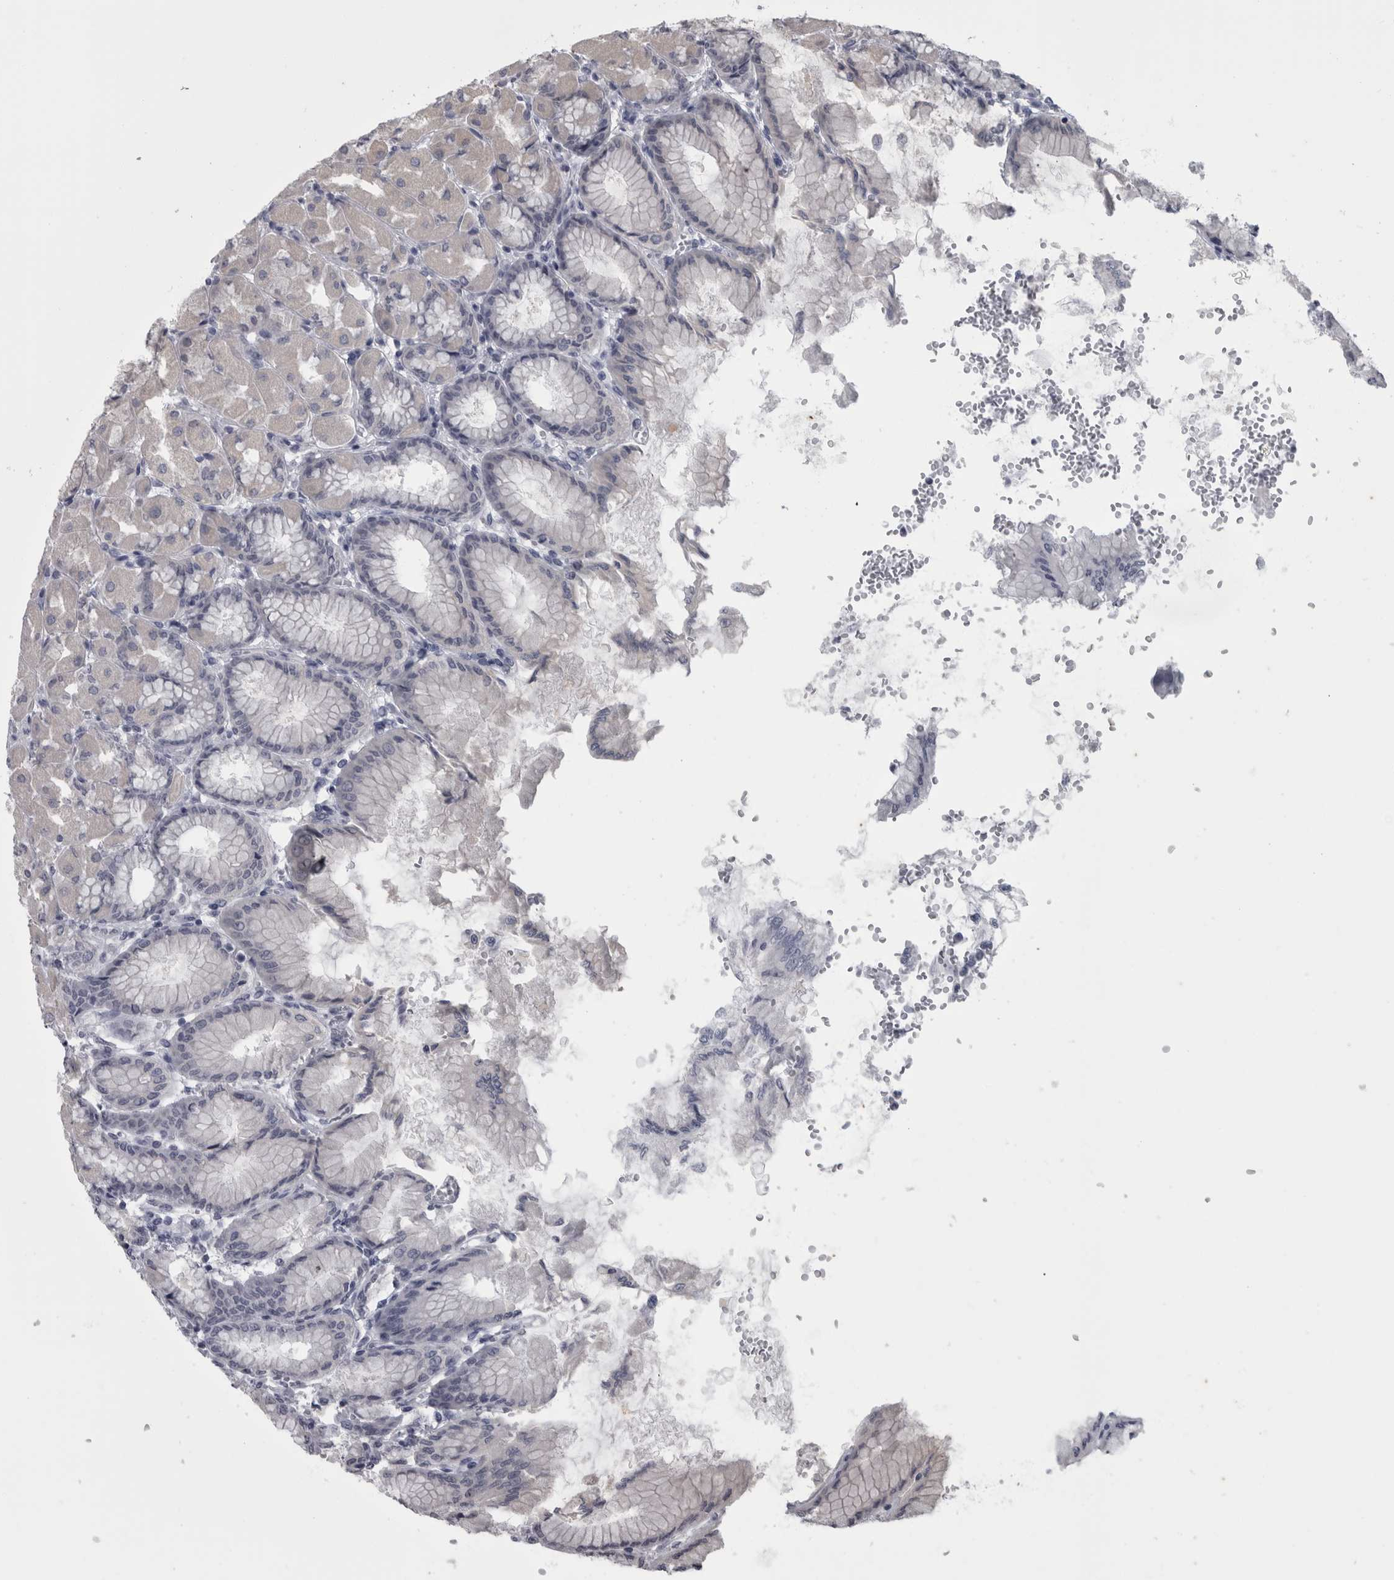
{"staining": {"intensity": "negative", "quantity": "none", "location": "none"}, "tissue": "stomach", "cell_type": "Glandular cells", "image_type": "normal", "snomed": [{"axis": "morphology", "description": "Normal tissue, NOS"}, {"axis": "topography", "description": "Stomach, upper"}], "caption": "High power microscopy histopathology image of an immunohistochemistry (IHC) micrograph of benign stomach, revealing no significant positivity in glandular cells.", "gene": "APRT", "patient": {"sex": "female", "age": 56}}